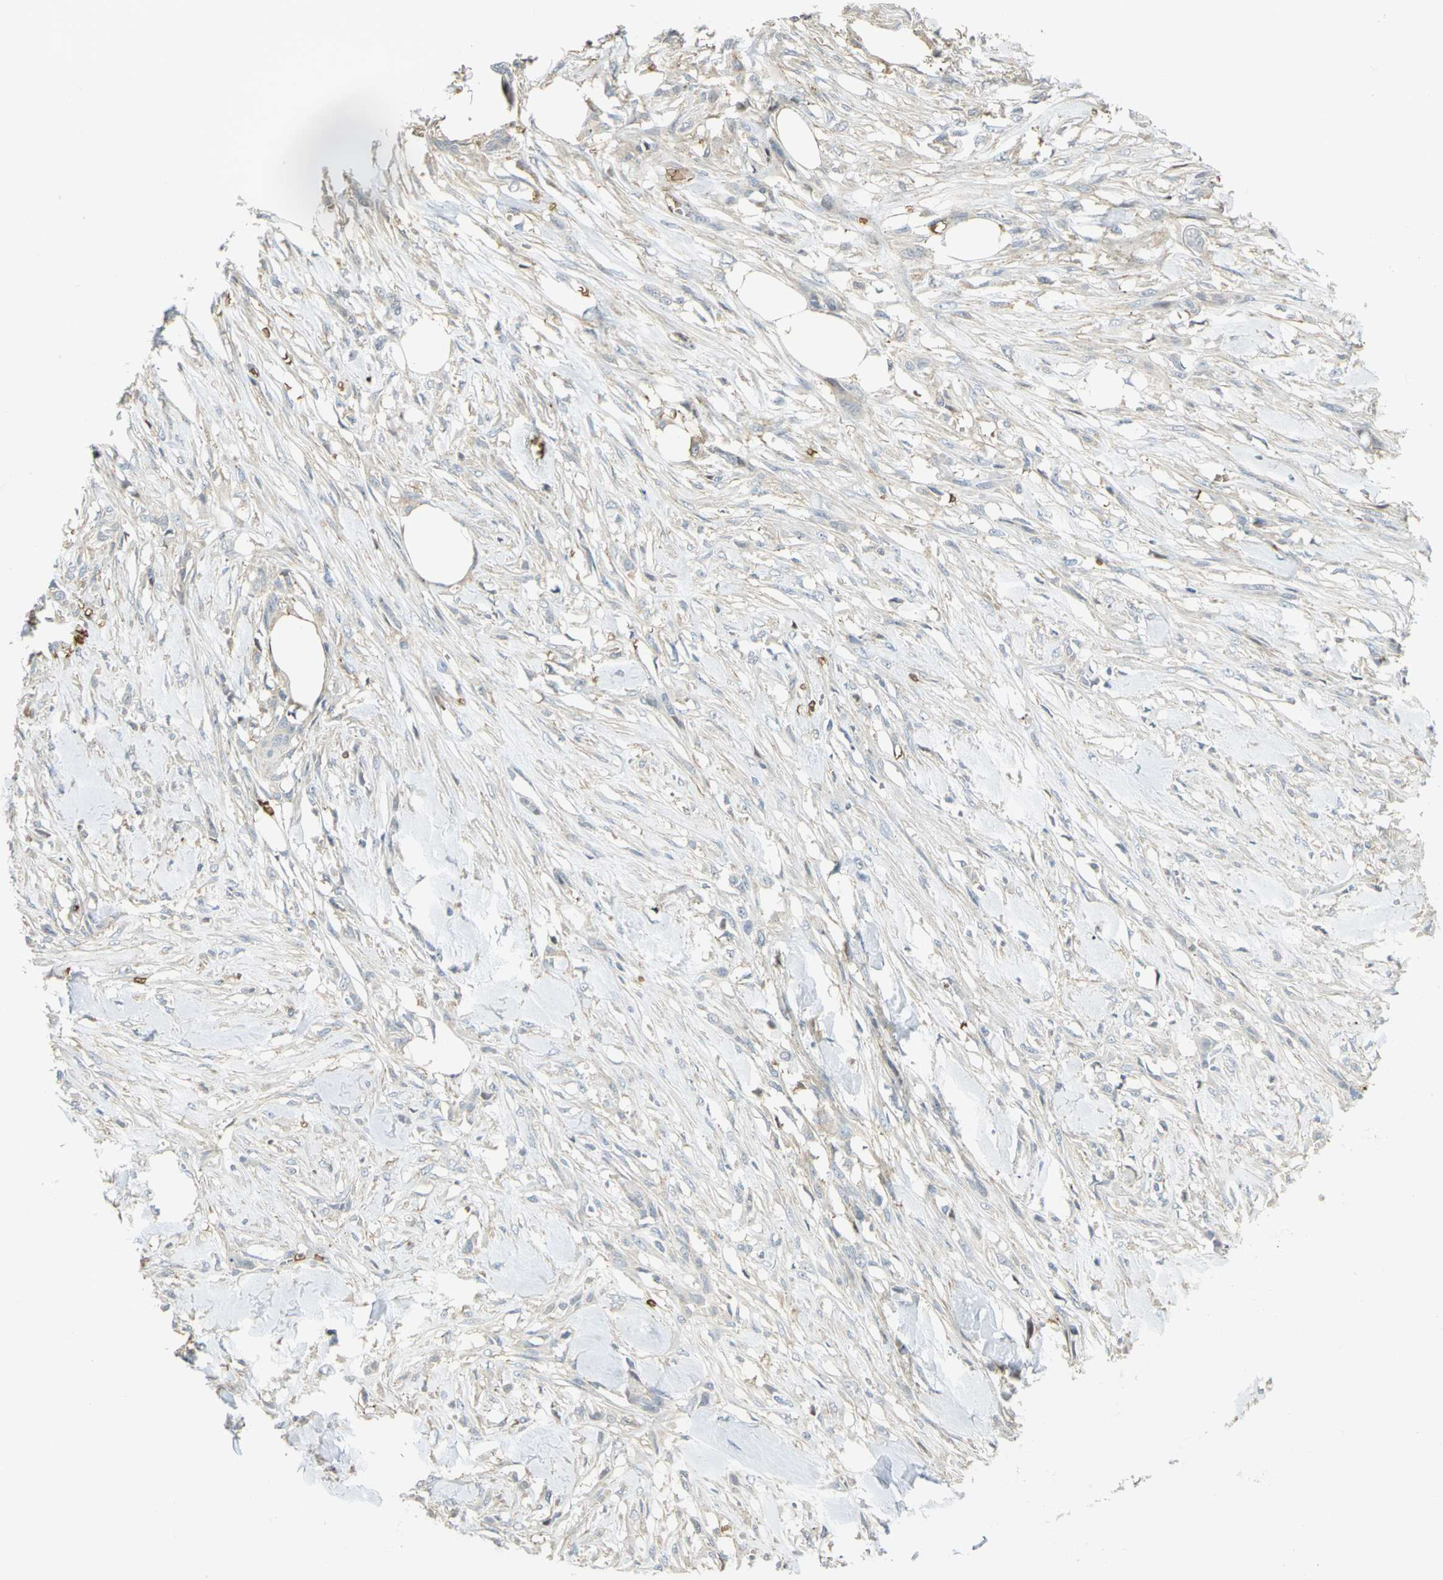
{"staining": {"intensity": "negative", "quantity": "none", "location": "none"}, "tissue": "skin cancer", "cell_type": "Tumor cells", "image_type": "cancer", "snomed": [{"axis": "morphology", "description": "Normal tissue, NOS"}, {"axis": "morphology", "description": "Squamous cell carcinoma, NOS"}, {"axis": "topography", "description": "Skin"}], "caption": "This is an IHC histopathology image of squamous cell carcinoma (skin). There is no positivity in tumor cells.", "gene": "ANK1", "patient": {"sex": "female", "age": 59}}